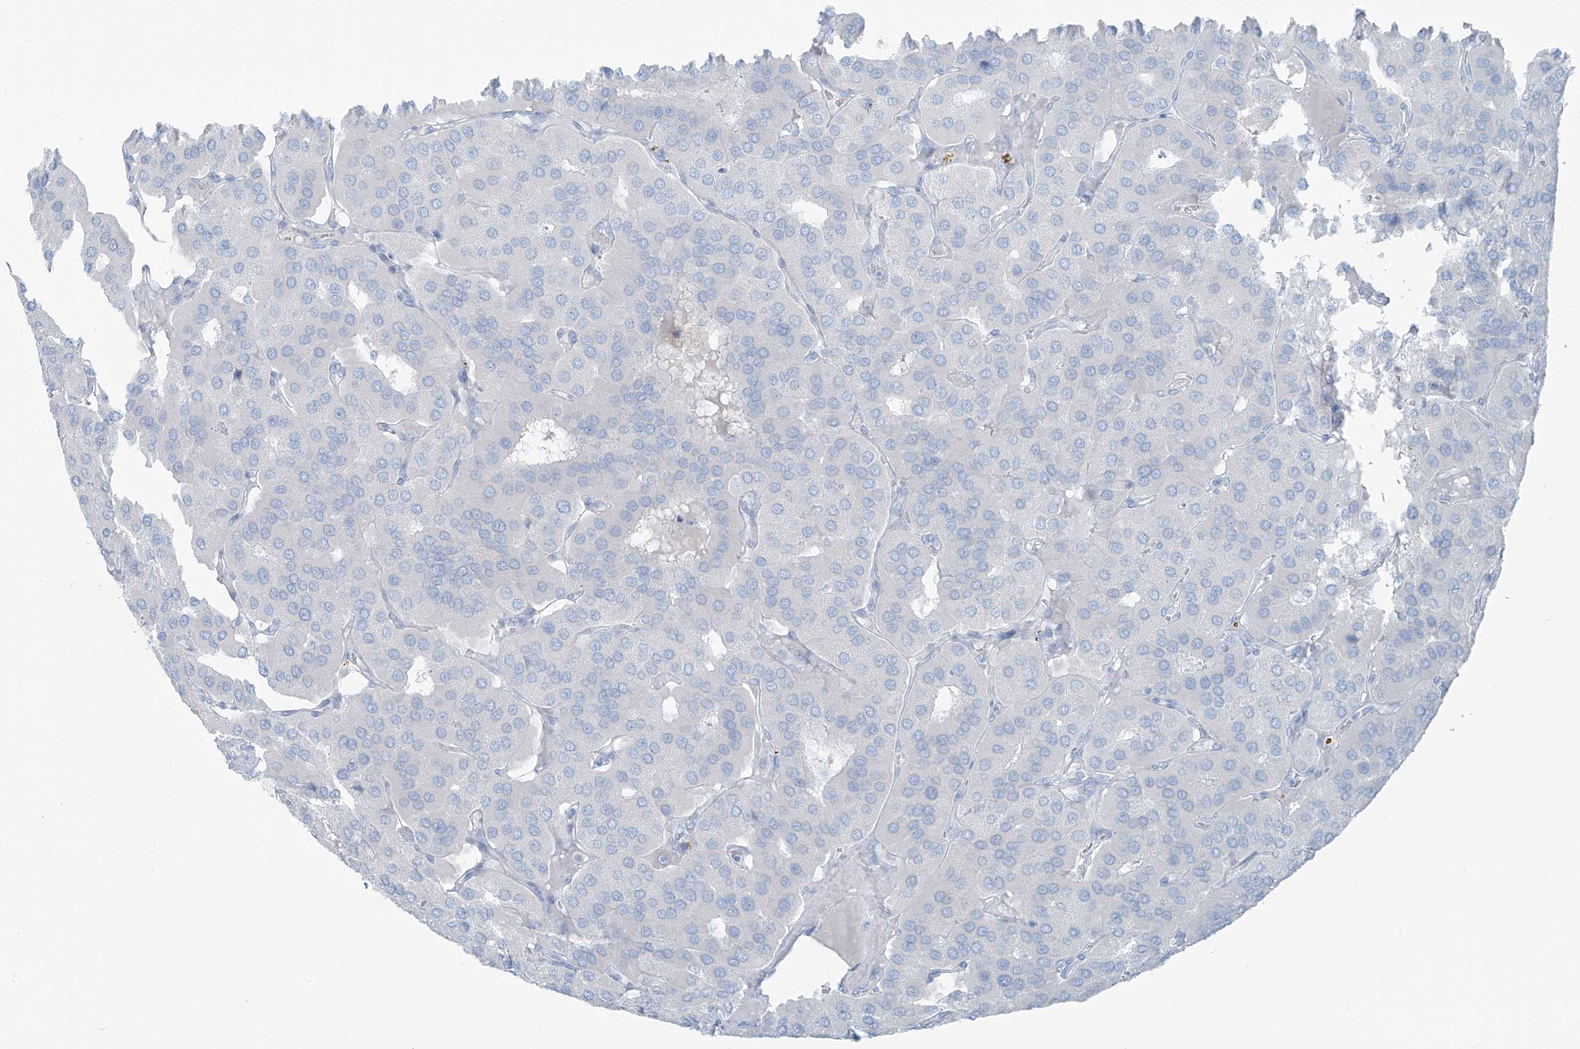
{"staining": {"intensity": "negative", "quantity": "none", "location": "none"}, "tissue": "parathyroid gland", "cell_type": "Glandular cells", "image_type": "normal", "snomed": [{"axis": "morphology", "description": "Normal tissue, NOS"}, {"axis": "morphology", "description": "Adenoma, NOS"}, {"axis": "topography", "description": "Parathyroid gland"}], "caption": "Immunohistochemical staining of normal parathyroid gland reveals no significant positivity in glandular cells. (Brightfield microscopy of DAB (3,3'-diaminobenzidine) IHC at high magnification).", "gene": "SLC25A43", "patient": {"sex": "female", "age": 86}}